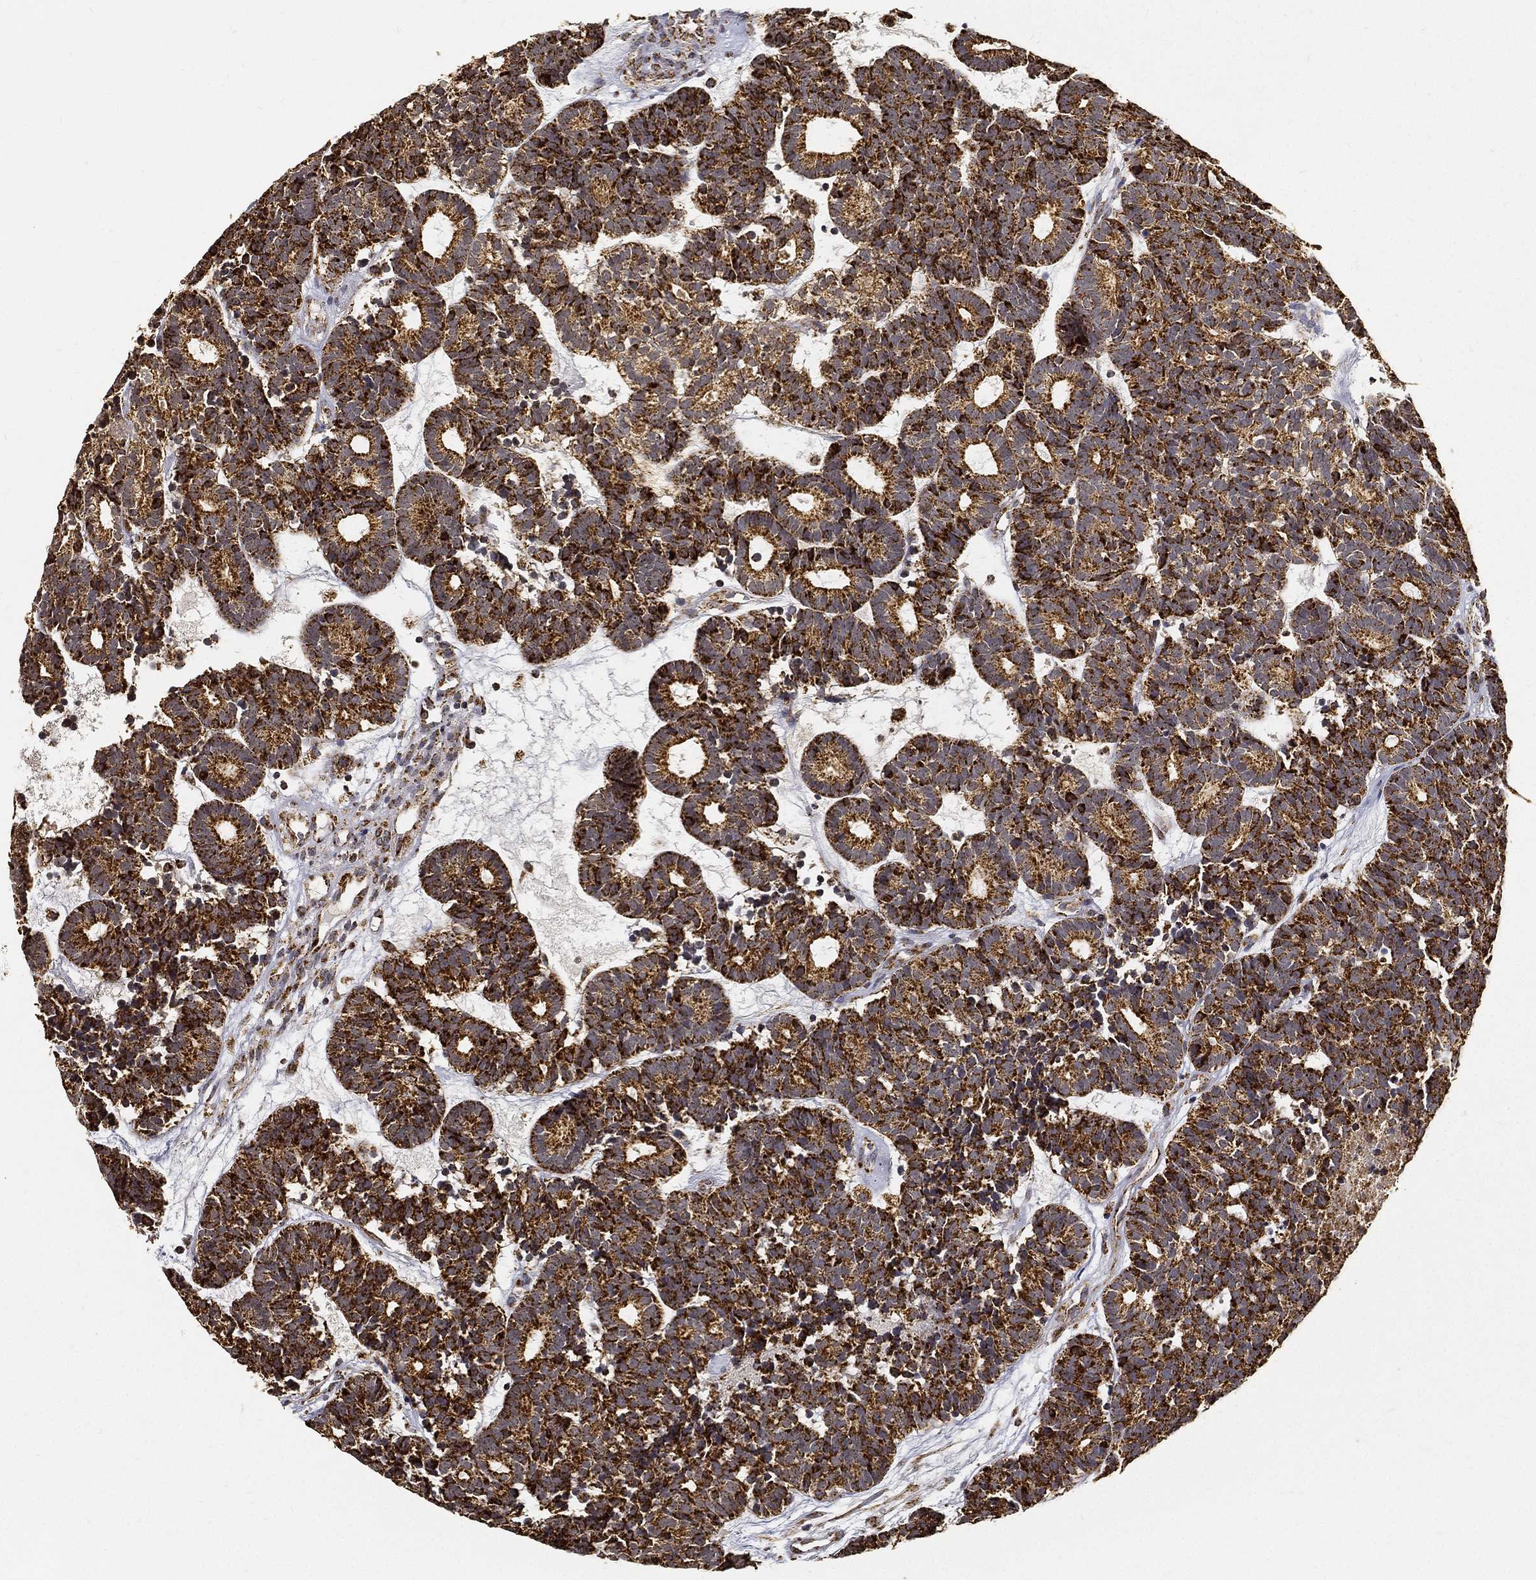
{"staining": {"intensity": "strong", "quantity": ">75%", "location": "cytoplasmic/membranous"}, "tissue": "head and neck cancer", "cell_type": "Tumor cells", "image_type": "cancer", "snomed": [{"axis": "morphology", "description": "Adenocarcinoma, NOS"}, {"axis": "topography", "description": "Head-Neck"}], "caption": "Immunohistochemistry (IHC) micrograph of human adenocarcinoma (head and neck) stained for a protein (brown), which reveals high levels of strong cytoplasmic/membranous positivity in about >75% of tumor cells.", "gene": "NDUFAB1", "patient": {"sex": "female", "age": 81}}